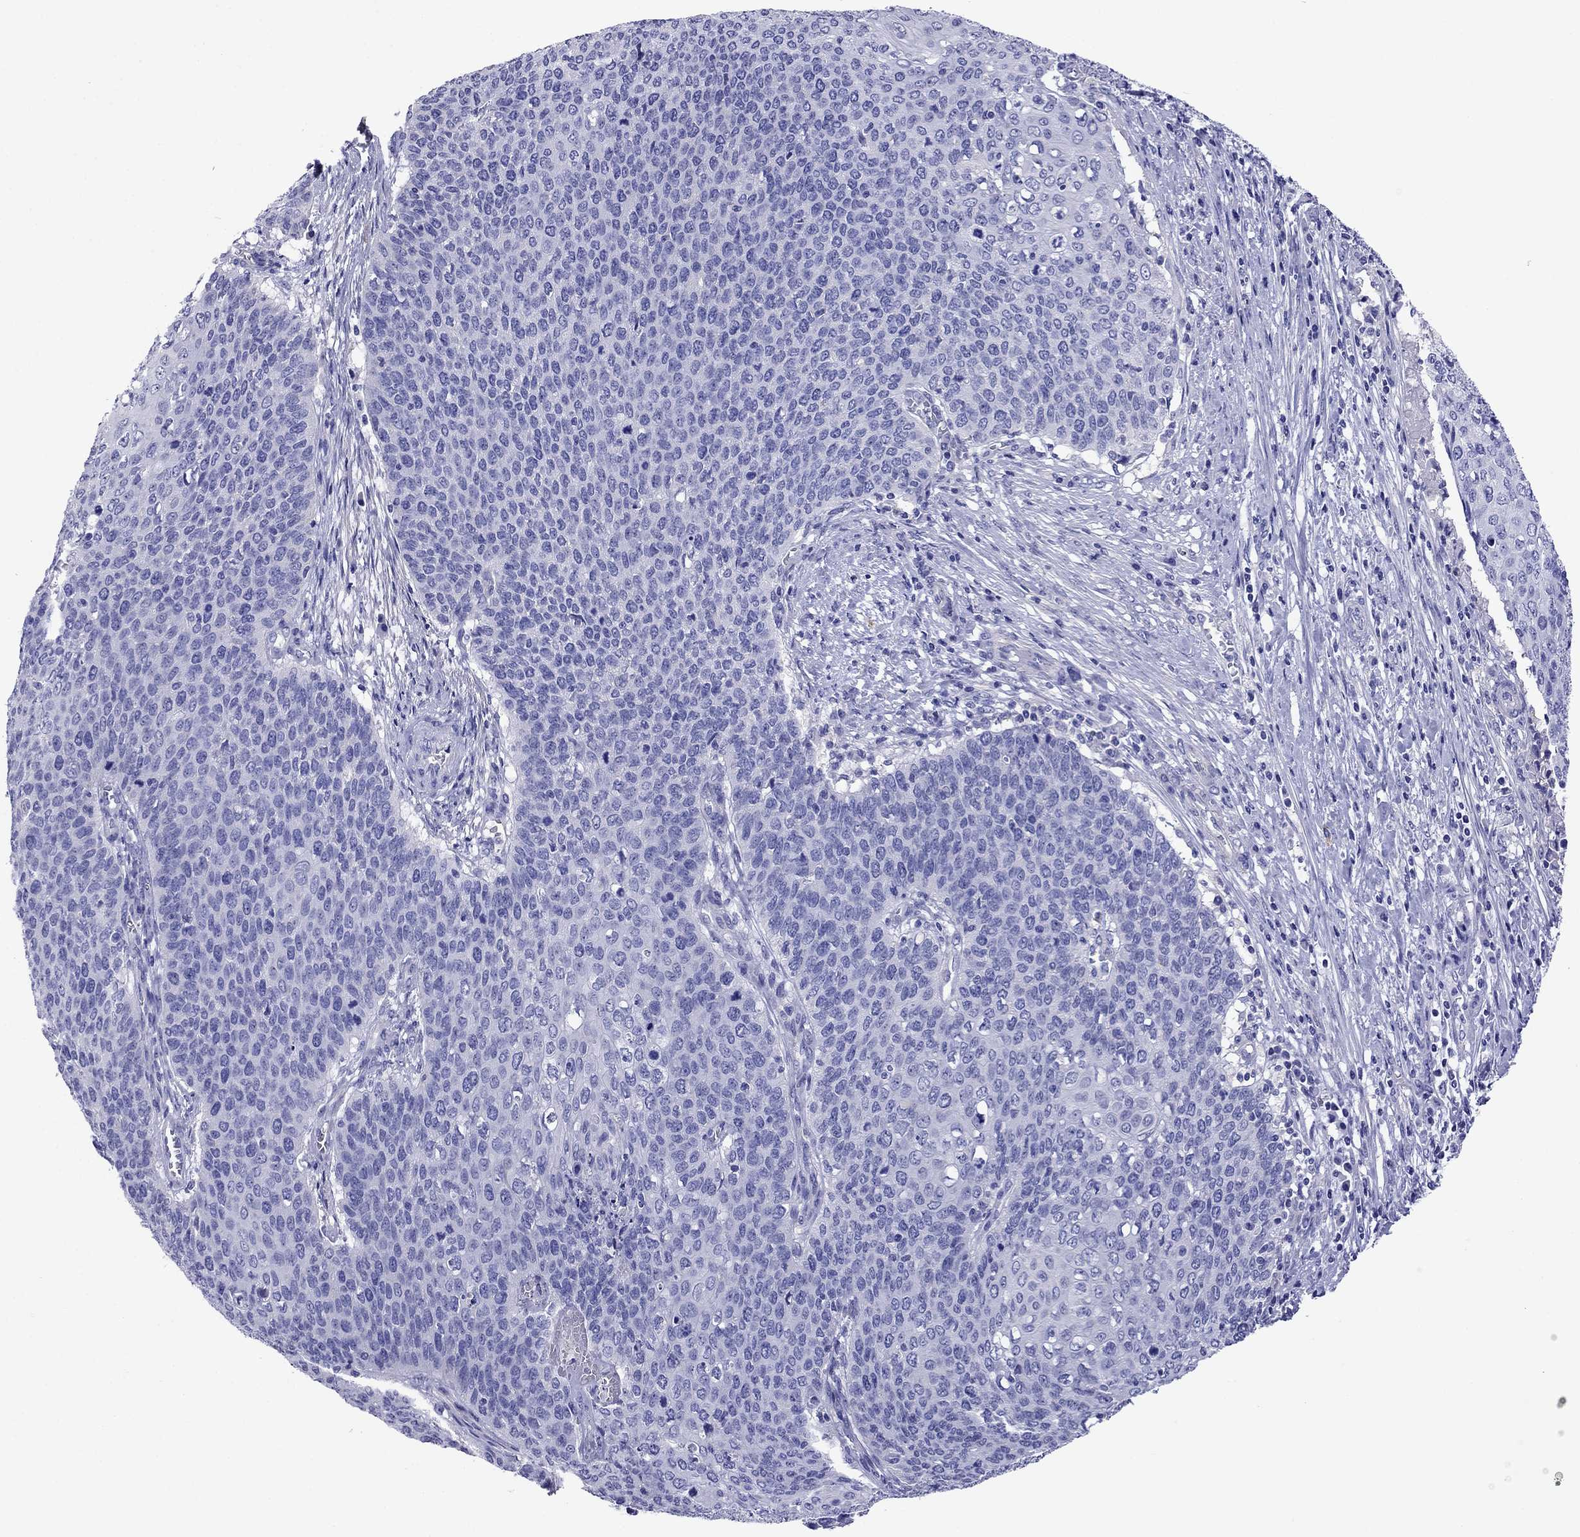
{"staining": {"intensity": "negative", "quantity": "none", "location": "none"}, "tissue": "cervical cancer", "cell_type": "Tumor cells", "image_type": "cancer", "snomed": [{"axis": "morphology", "description": "Squamous cell carcinoma, NOS"}, {"axis": "topography", "description": "Cervix"}], "caption": "Cervical squamous cell carcinoma stained for a protein using immunohistochemistry (IHC) displays no staining tumor cells.", "gene": "SCG2", "patient": {"sex": "female", "age": 39}}